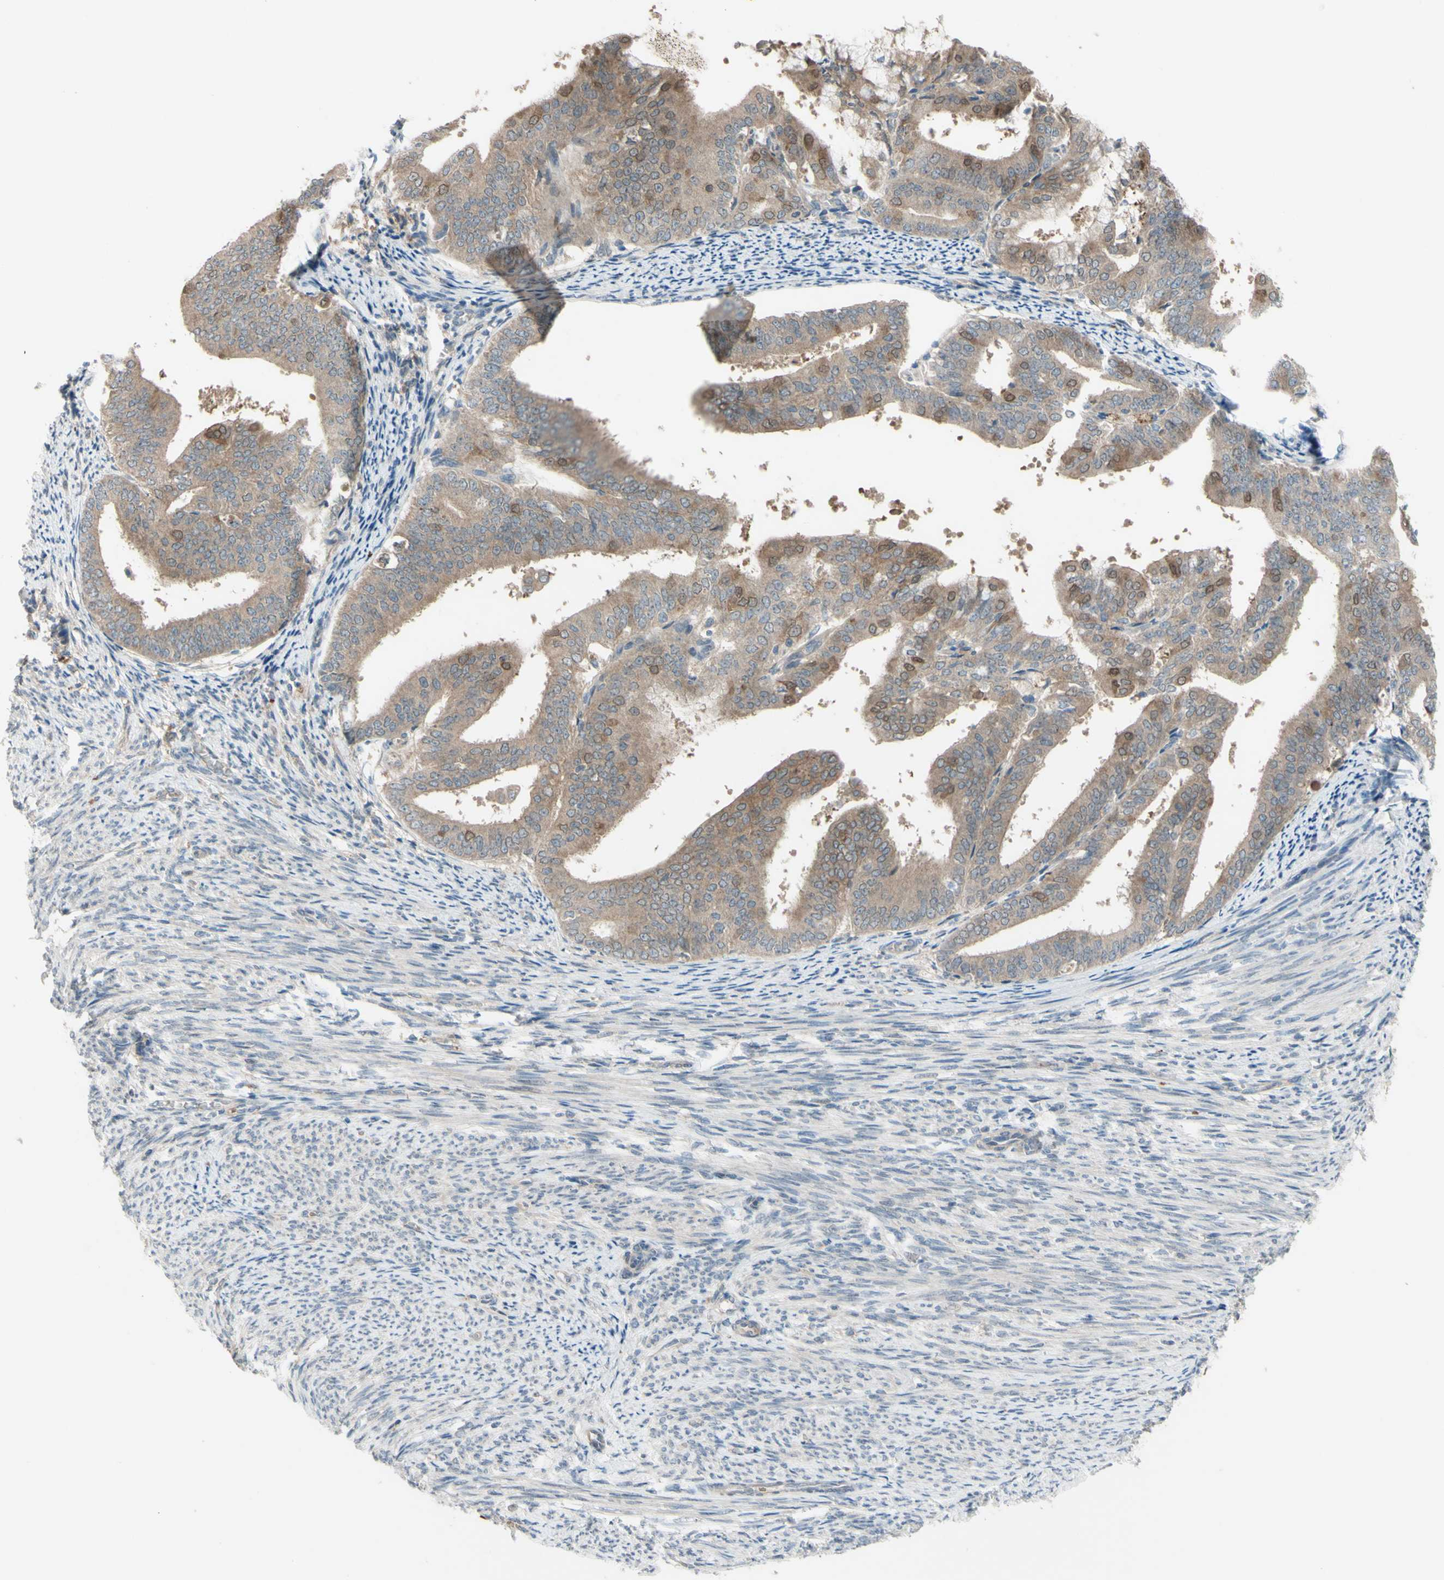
{"staining": {"intensity": "moderate", "quantity": ">75%", "location": "cytoplasmic/membranous"}, "tissue": "endometrial cancer", "cell_type": "Tumor cells", "image_type": "cancer", "snomed": [{"axis": "morphology", "description": "Adenocarcinoma, NOS"}, {"axis": "topography", "description": "Endometrium"}], "caption": "This micrograph exhibits immunohistochemistry (IHC) staining of endometrial cancer, with medium moderate cytoplasmic/membranous positivity in approximately >75% of tumor cells.", "gene": "AFP", "patient": {"sex": "female", "age": 63}}